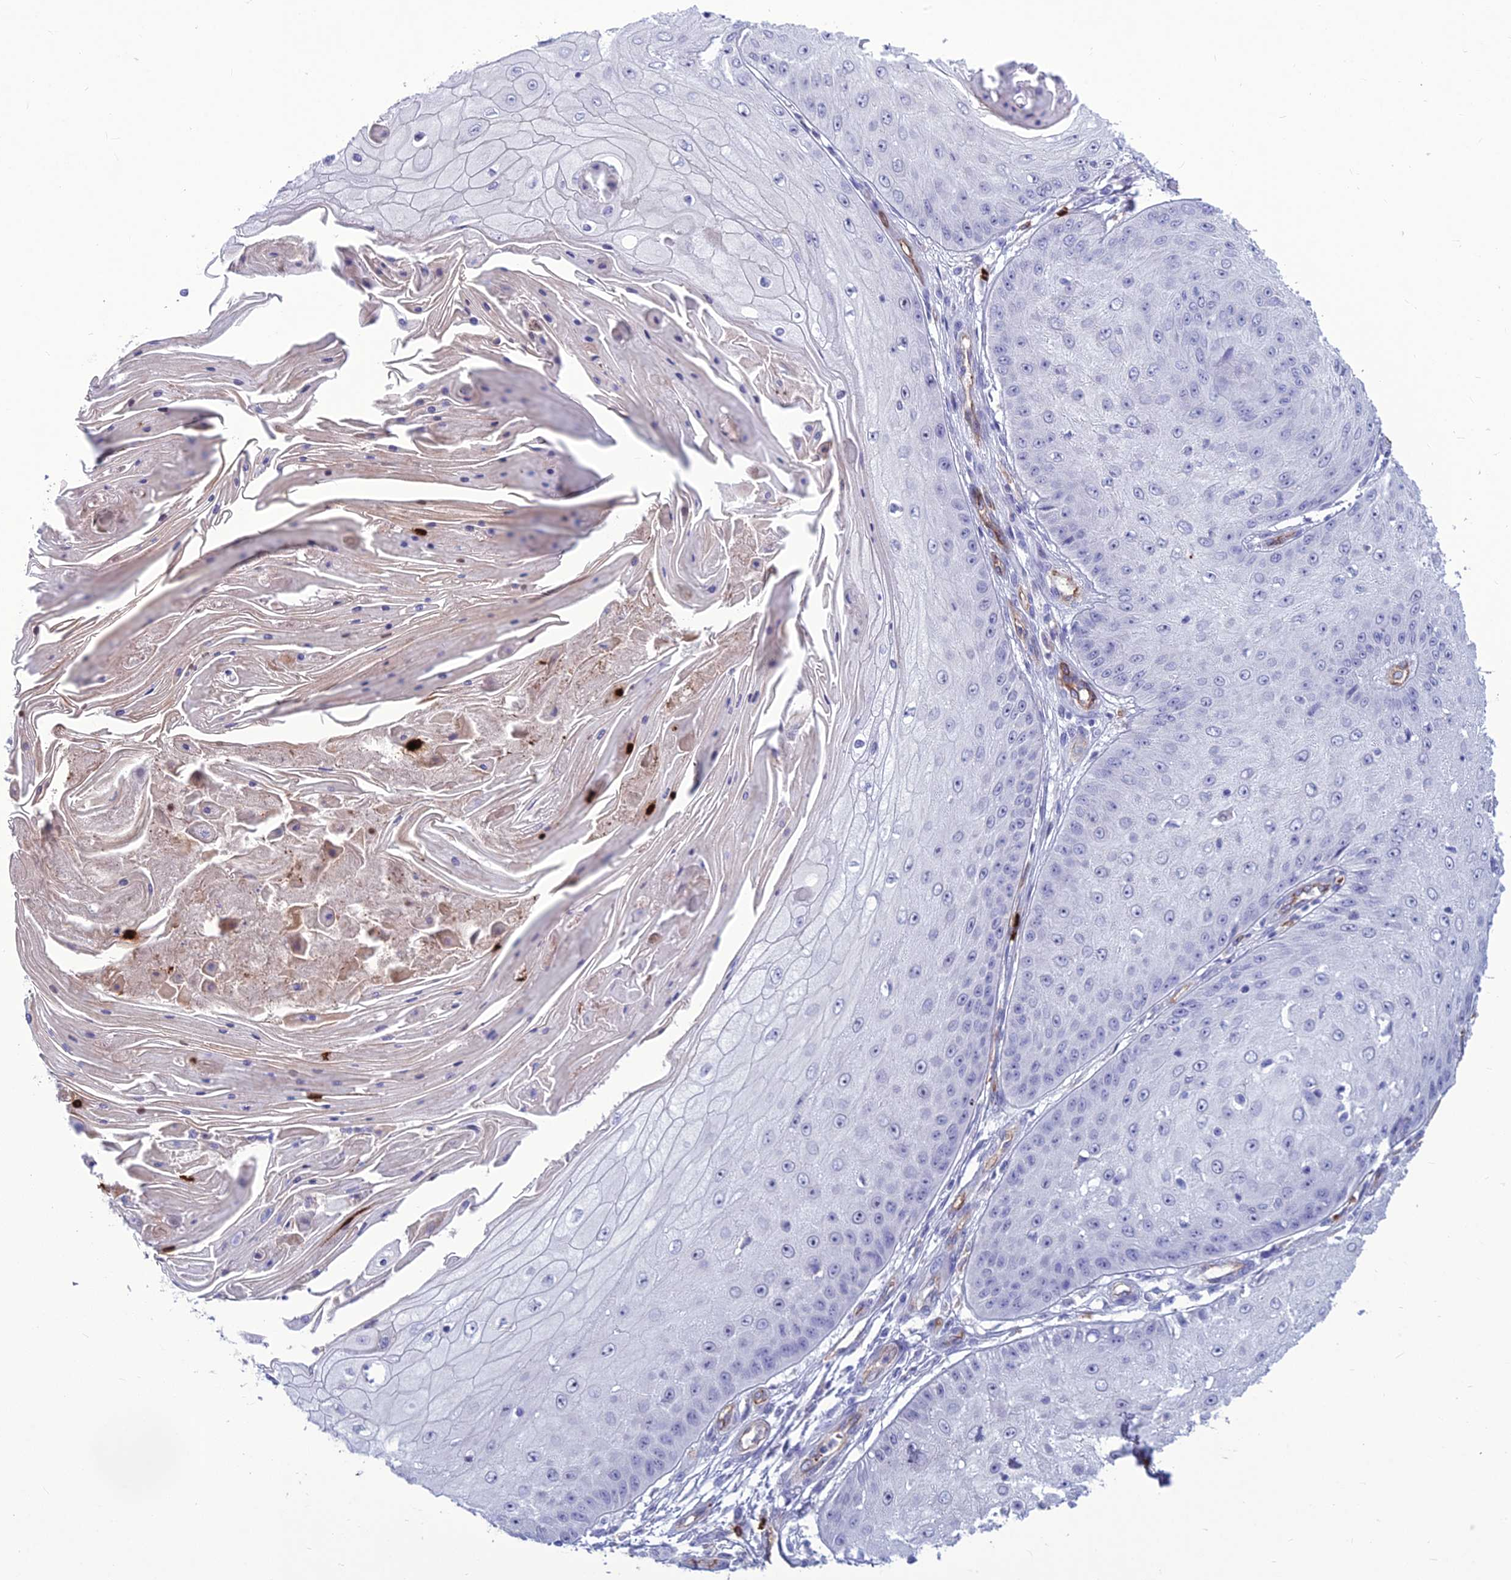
{"staining": {"intensity": "negative", "quantity": "none", "location": "none"}, "tissue": "skin cancer", "cell_type": "Tumor cells", "image_type": "cancer", "snomed": [{"axis": "morphology", "description": "Squamous cell carcinoma, NOS"}, {"axis": "topography", "description": "Skin"}], "caption": "Skin squamous cell carcinoma stained for a protein using immunohistochemistry (IHC) reveals no positivity tumor cells.", "gene": "BBS7", "patient": {"sex": "male", "age": 70}}